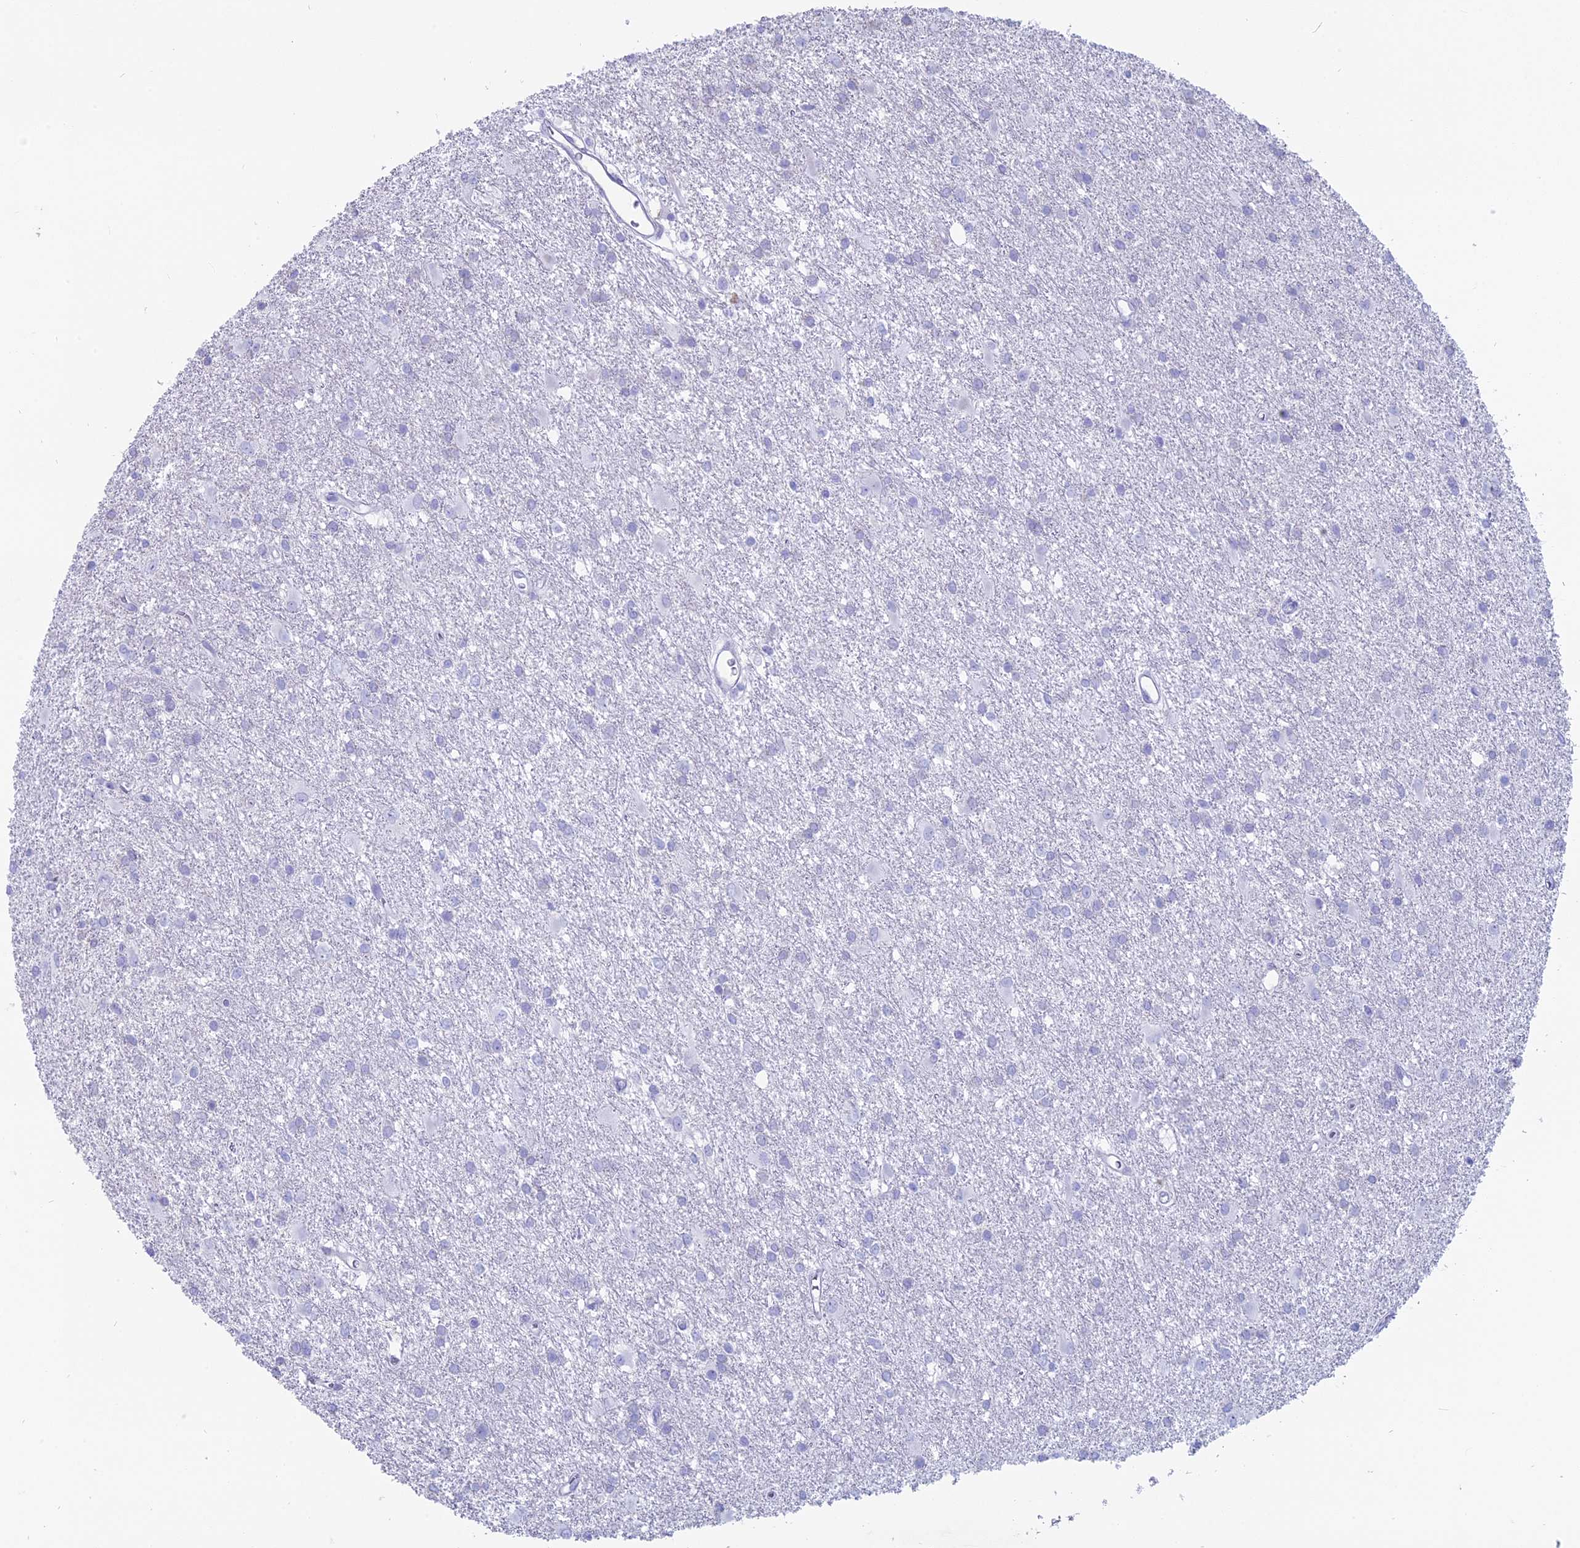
{"staining": {"intensity": "negative", "quantity": "none", "location": "none"}, "tissue": "glioma", "cell_type": "Tumor cells", "image_type": "cancer", "snomed": [{"axis": "morphology", "description": "Glioma, malignant, High grade"}, {"axis": "topography", "description": "Brain"}], "caption": "Tumor cells are negative for brown protein staining in glioma.", "gene": "OR2AE1", "patient": {"sex": "female", "age": 50}}